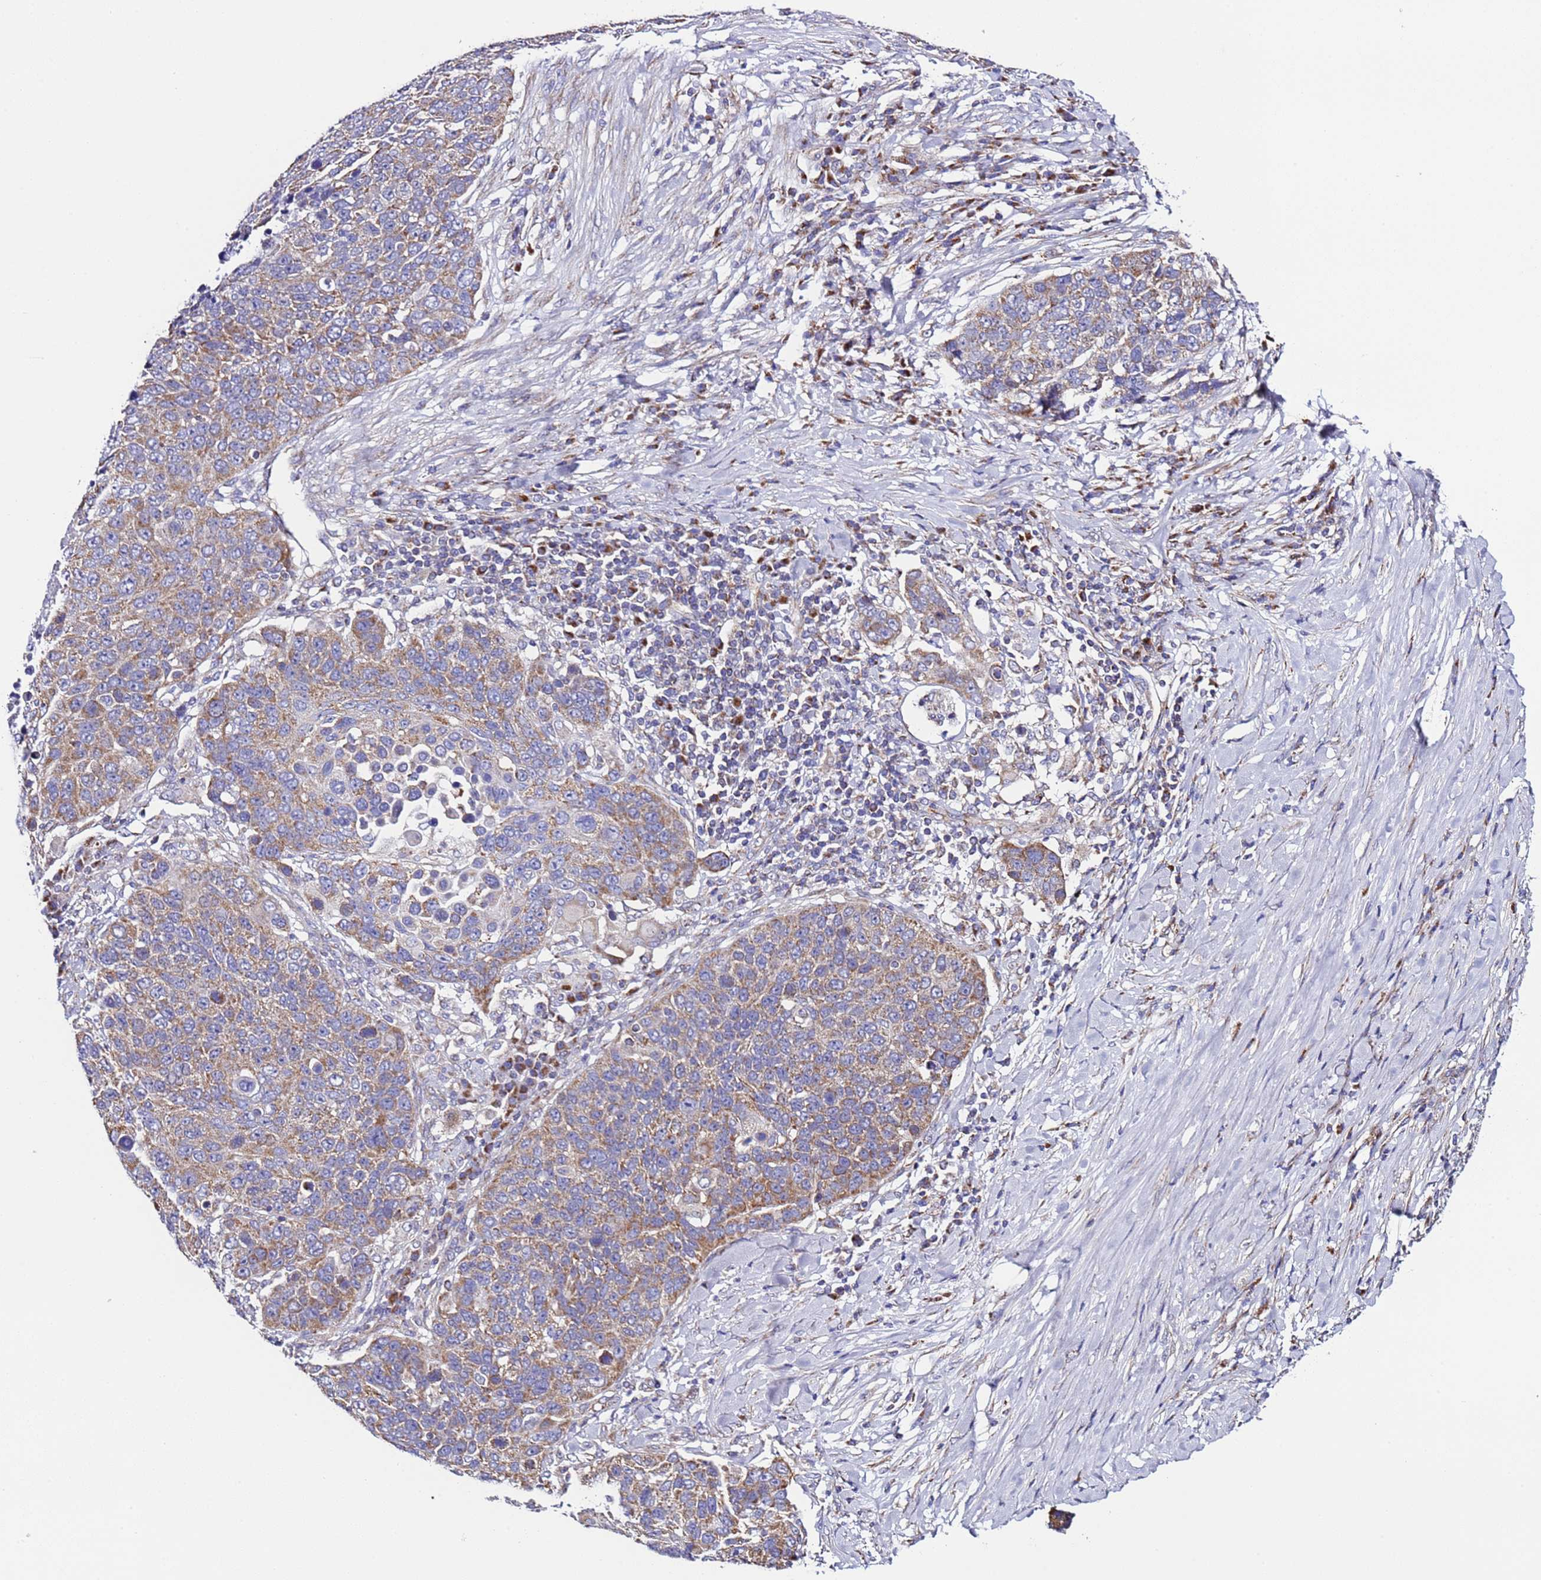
{"staining": {"intensity": "moderate", "quantity": ">75%", "location": "cytoplasmic/membranous"}, "tissue": "lung cancer", "cell_type": "Tumor cells", "image_type": "cancer", "snomed": [{"axis": "morphology", "description": "Normal tissue, NOS"}, {"axis": "morphology", "description": "Squamous cell carcinoma, NOS"}, {"axis": "topography", "description": "Lymph node"}, {"axis": "topography", "description": "Lung"}], "caption": "Lung cancer (squamous cell carcinoma) stained for a protein (brown) demonstrates moderate cytoplasmic/membranous positive staining in about >75% of tumor cells.", "gene": "AHI1", "patient": {"sex": "male", "age": 66}}